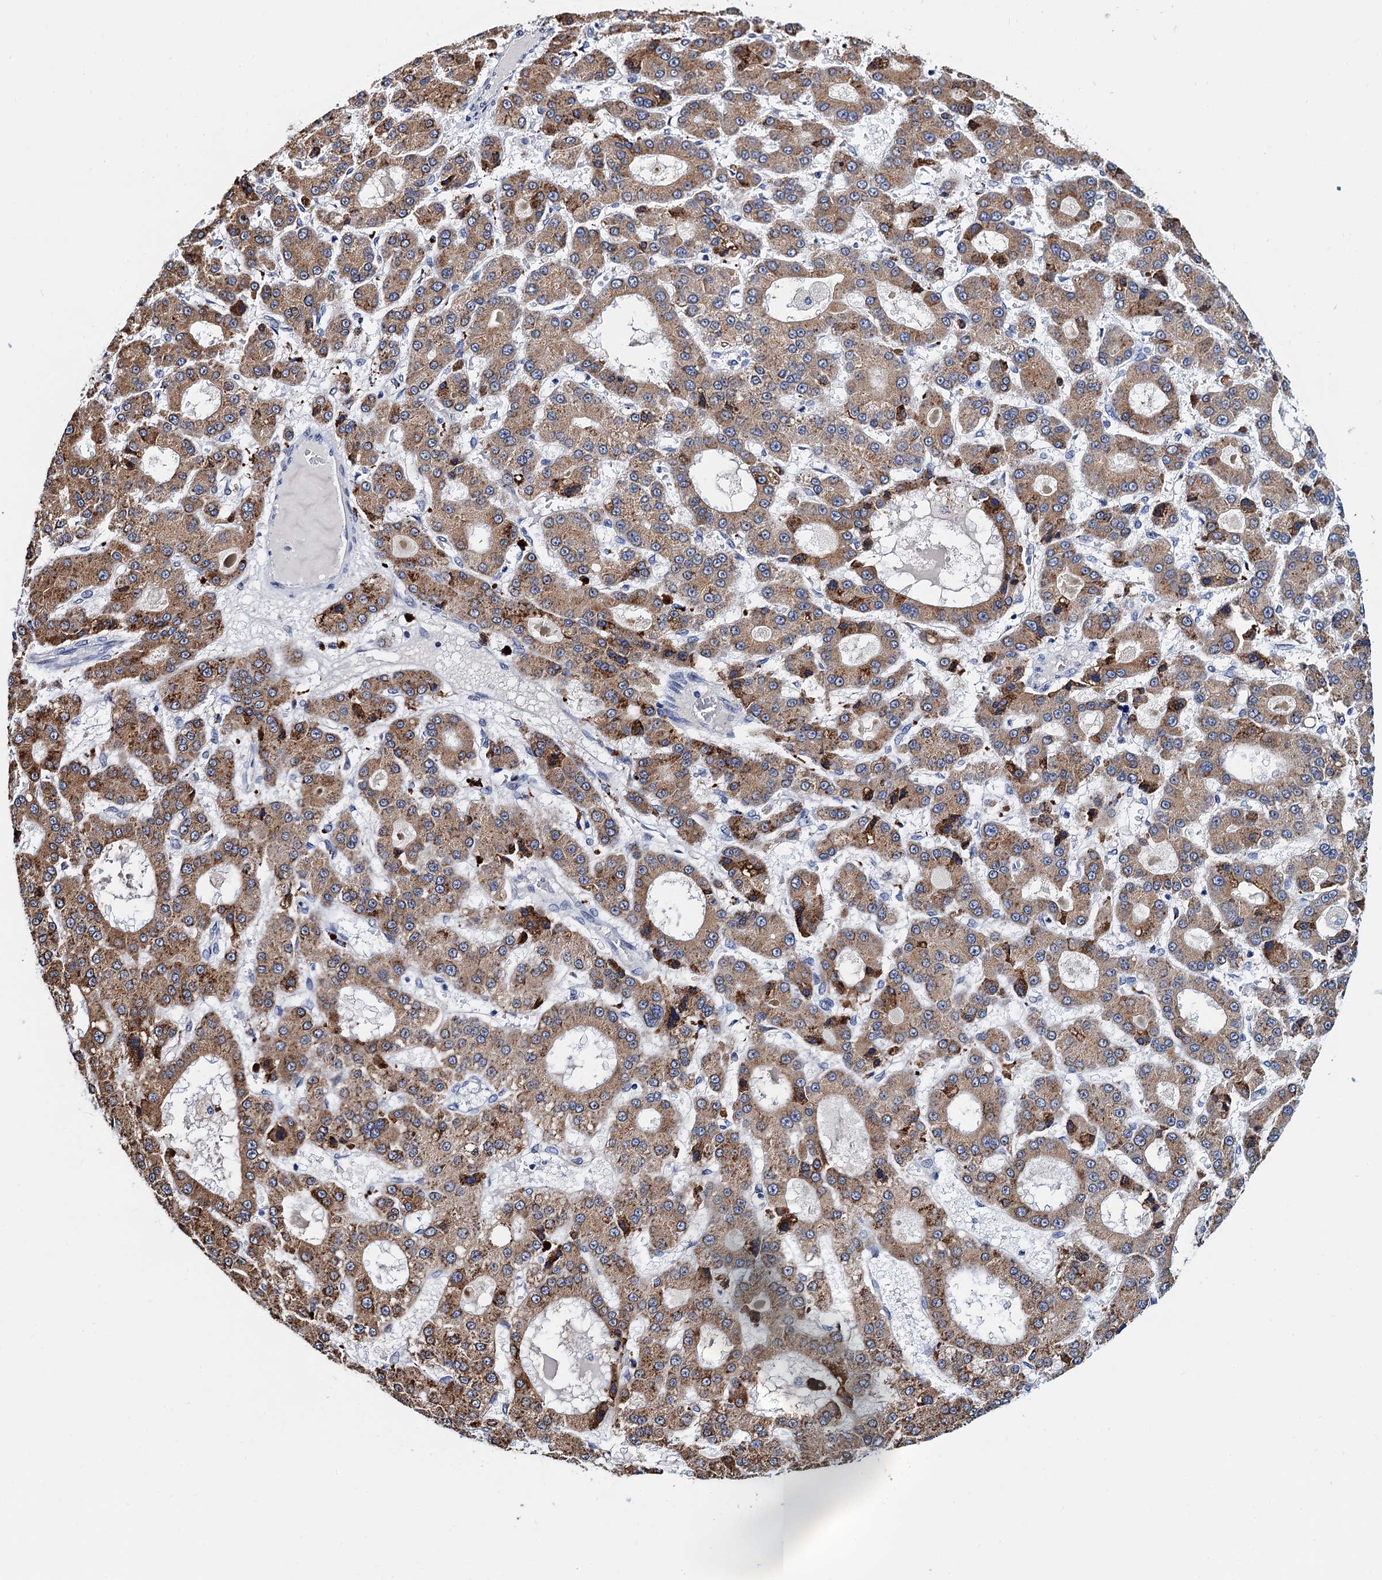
{"staining": {"intensity": "moderate", "quantity": ">75%", "location": "cytoplasmic/membranous"}, "tissue": "liver cancer", "cell_type": "Tumor cells", "image_type": "cancer", "snomed": [{"axis": "morphology", "description": "Carcinoma, Hepatocellular, NOS"}, {"axis": "topography", "description": "Liver"}], "caption": "Immunohistochemical staining of liver cancer (hepatocellular carcinoma) displays medium levels of moderate cytoplasmic/membranous expression in about >75% of tumor cells. The staining was performed using DAB (3,3'-diaminobenzidine), with brown indicating positive protein expression. Nuclei are stained blue with hematoxylin.", "gene": "SLC7A10", "patient": {"sex": "male", "age": 70}}